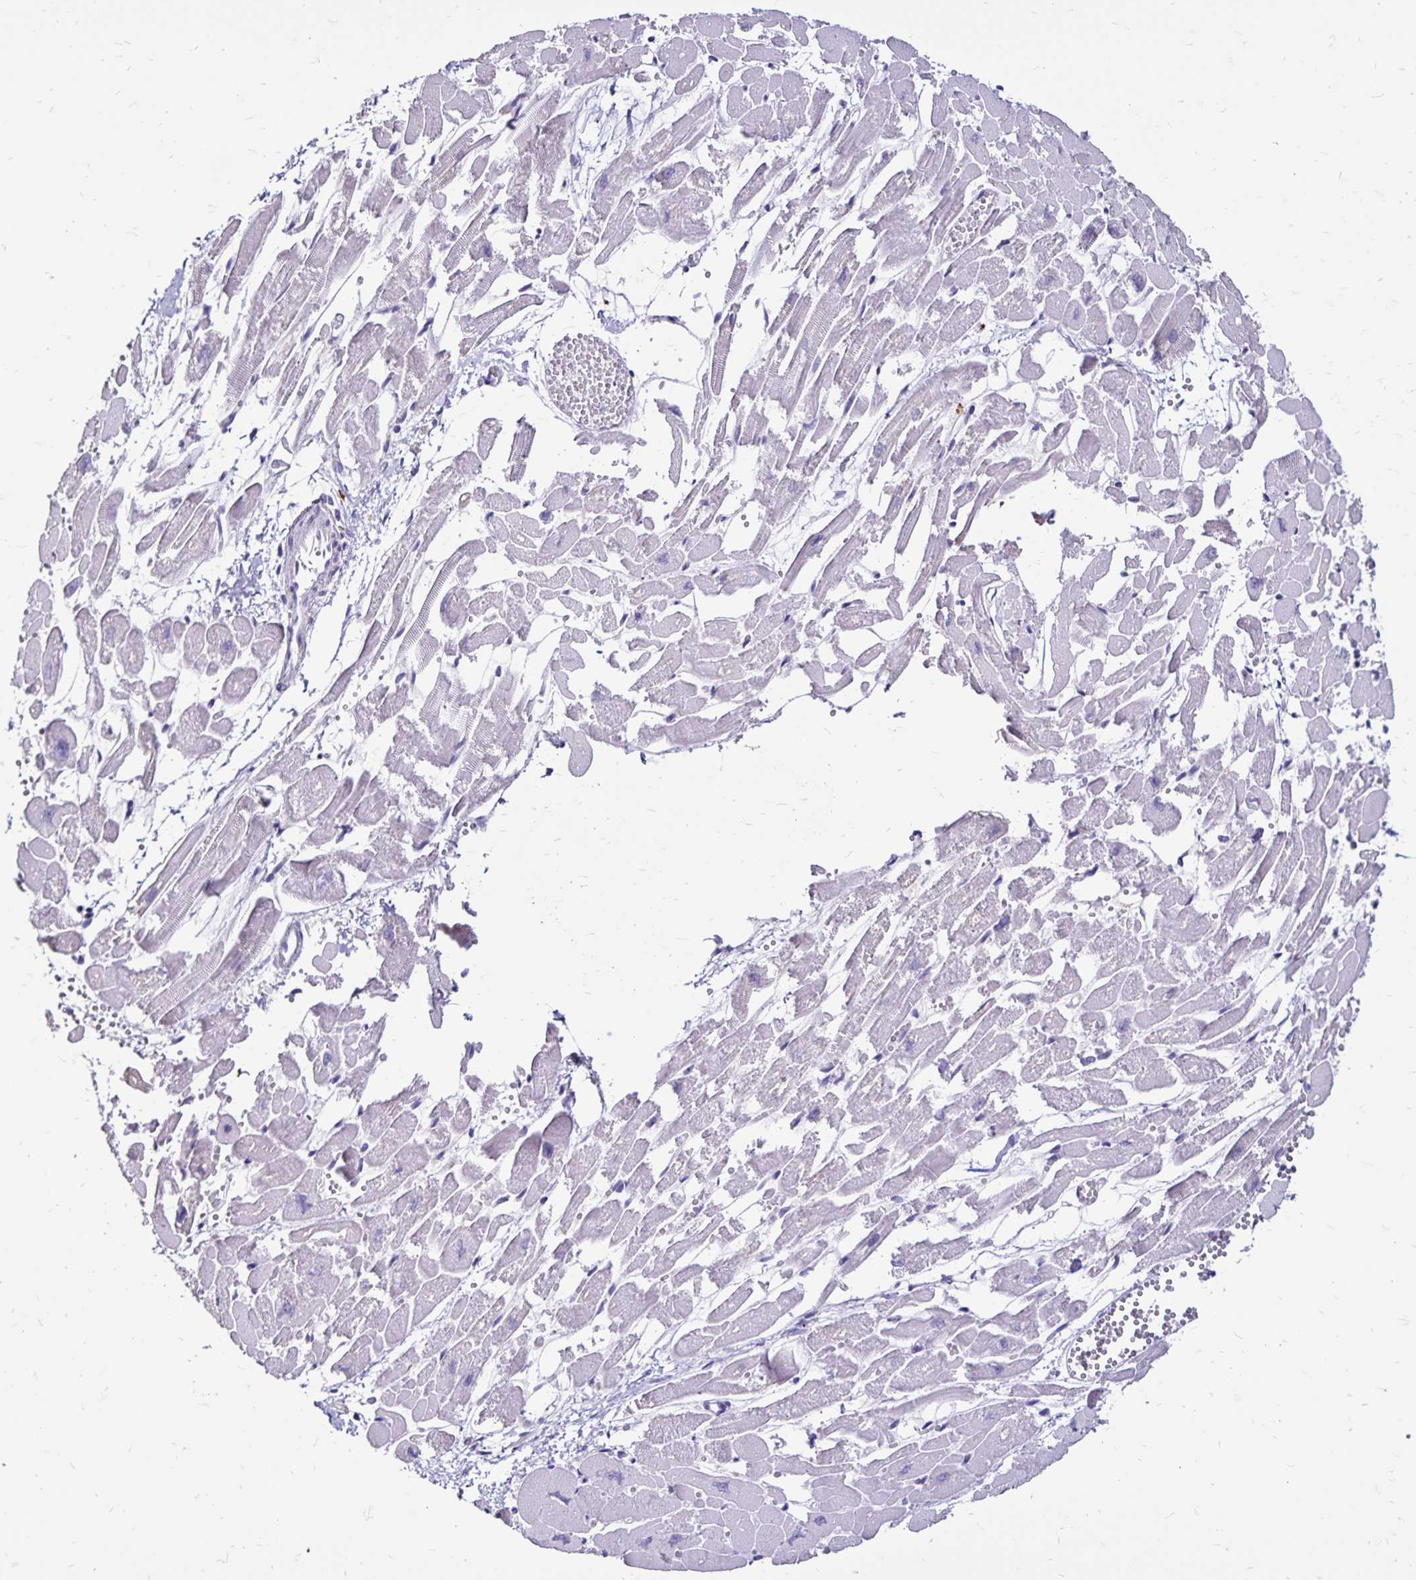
{"staining": {"intensity": "negative", "quantity": "none", "location": "none"}, "tissue": "heart muscle", "cell_type": "Cardiomyocytes", "image_type": "normal", "snomed": [{"axis": "morphology", "description": "Normal tissue, NOS"}, {"axis": "topography", "description": "Heart"}], "caption": "An IHC photomicrograph of benign heart muscle is shown. There is no staining in cardiomyocytes of heart muscle. (DAB IHC, high magnification).", "gene": "EVPL", "patient": {"sex": "female", "age": 52}}